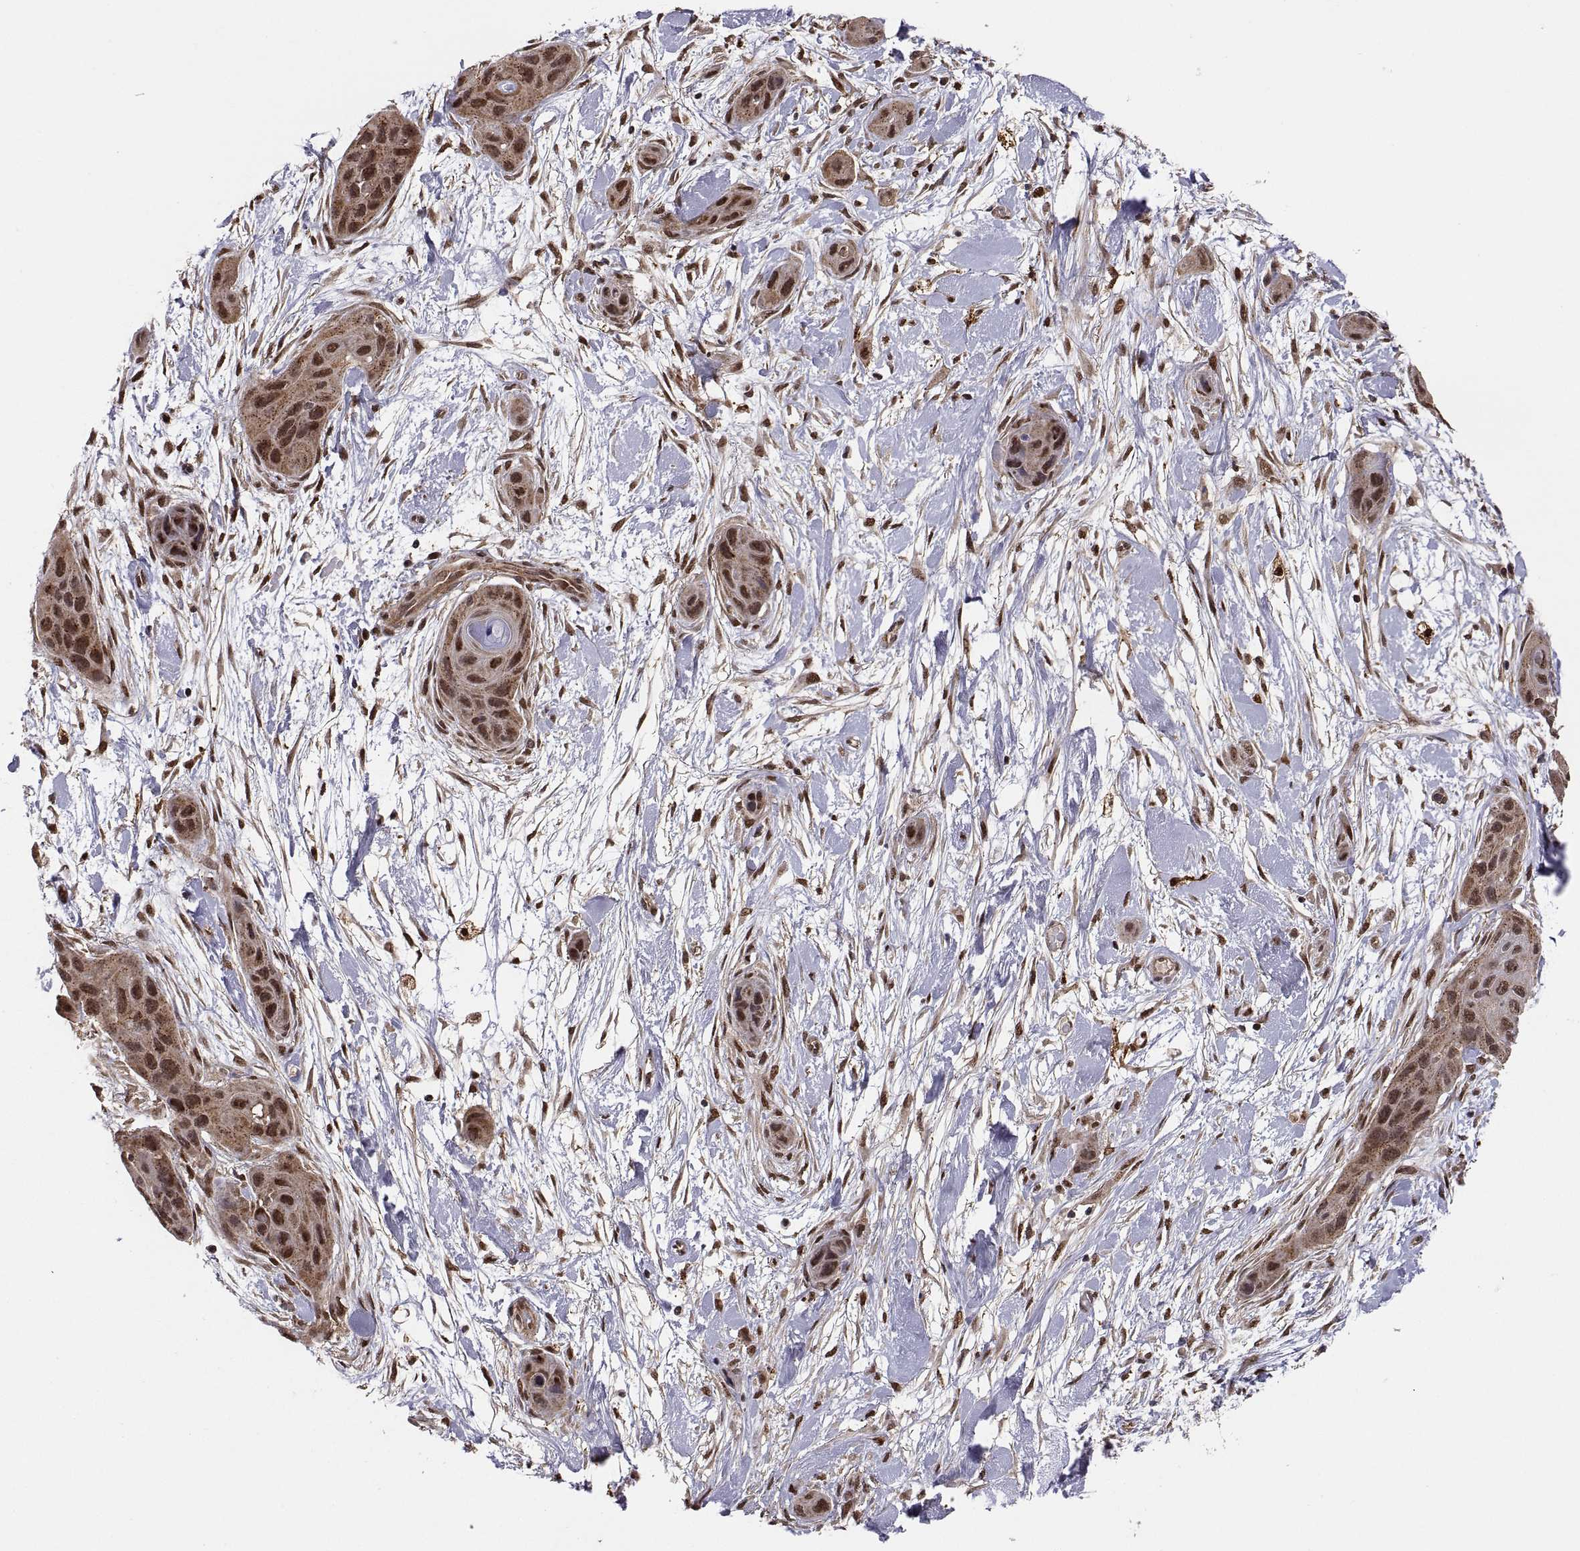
{"staining": {"intensity": "strong", "quantity": ">75%", "location": "nuclear"}, "tissue": "skin cancer", "cell_type": "Tumor cells", "image_type": "cancer", "snomed": [{"axis": "morphology", "description": "Squamous cell carcinoma, NOS"}, {"axis": "topography", "description": "Skin"}], "caption": "A brown stain highlights strong nuclear staining of a protein in human squamous cell carcinoma (skin) tumor cells. Nuclei are stained in blue.", "gene": "PSMC2", "patient": {"sex": "male", "age": 79}}